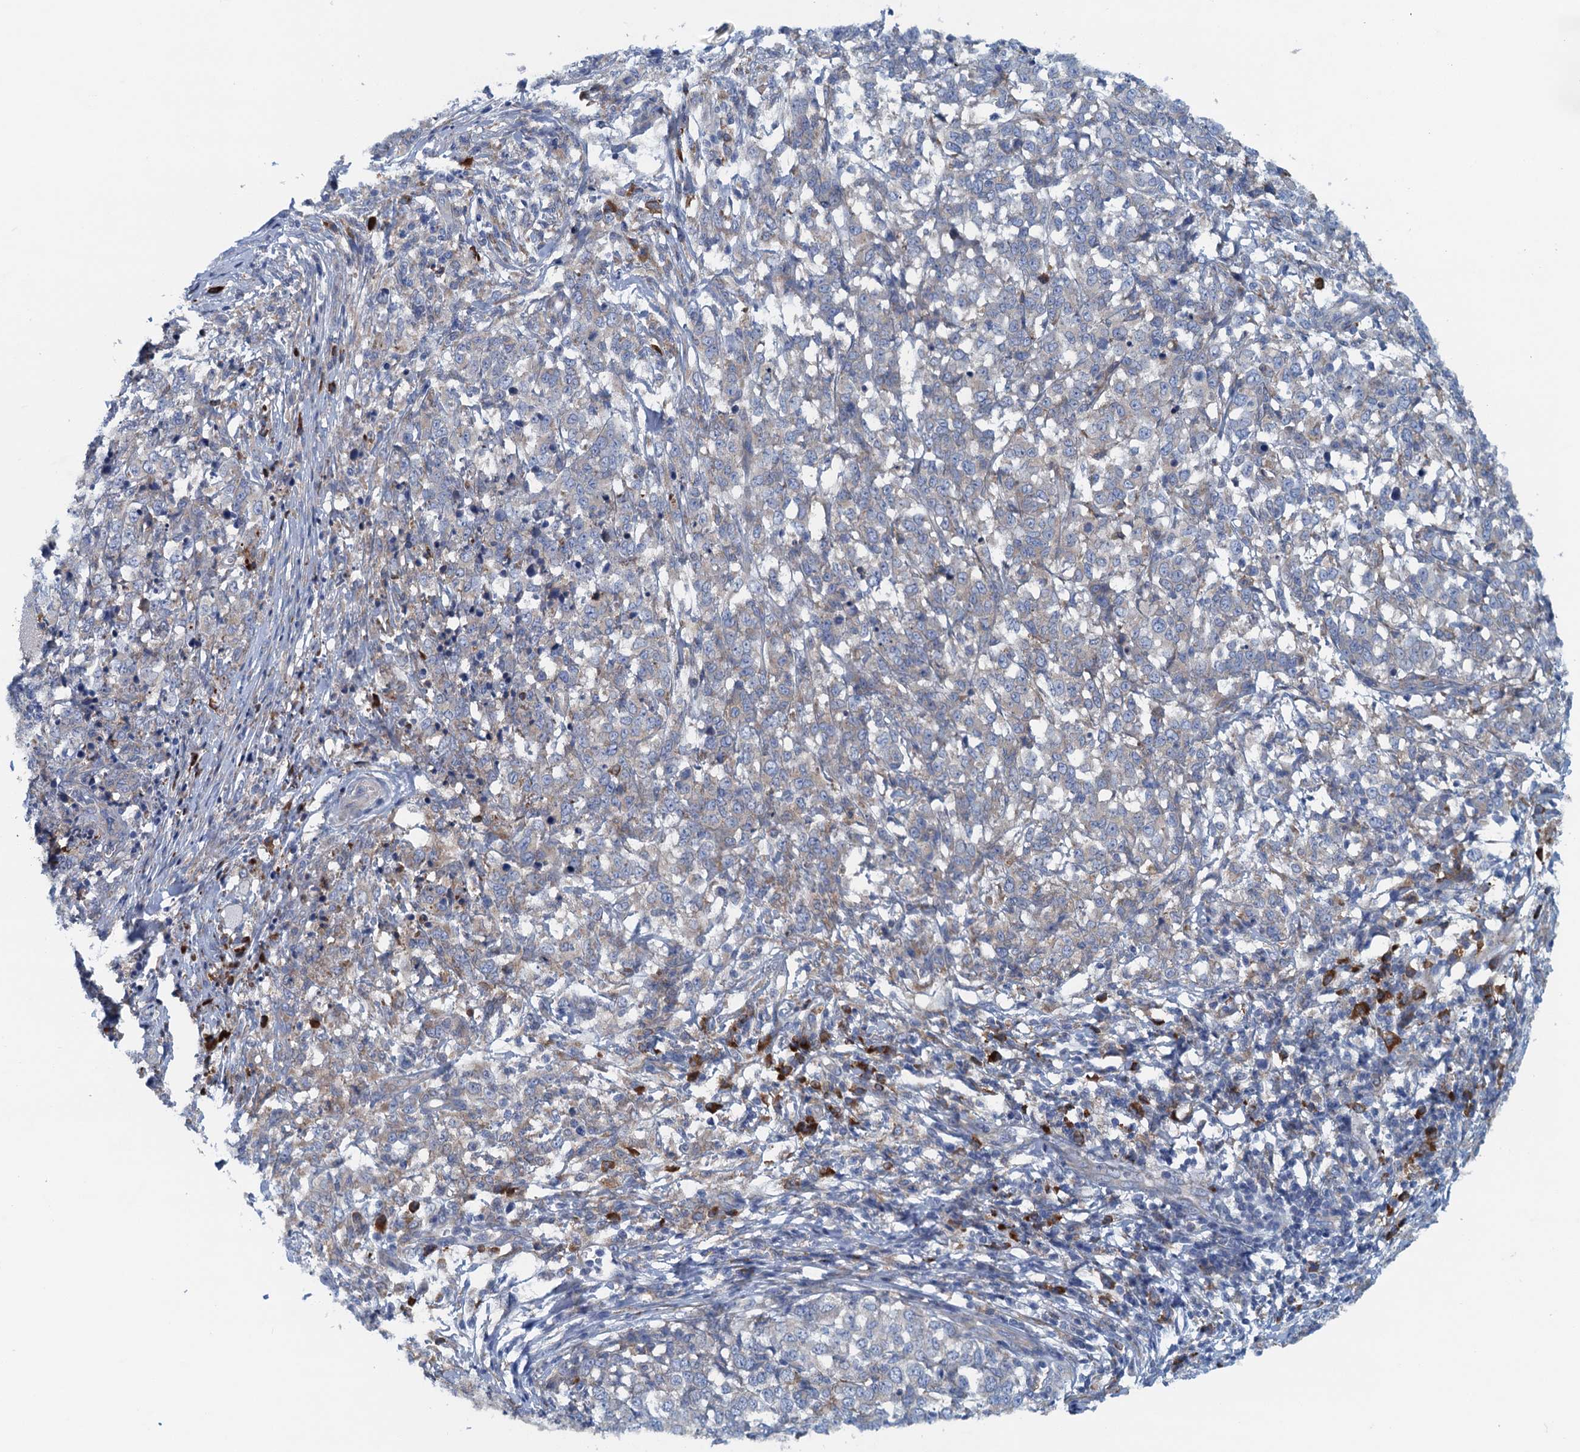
{"staining": {"intensity": "weak", "quantity": "25%-75%", "location": "cytoplasmic/membranous"}, "tissue": "melanoma", "cell_type": "Tumor cells", "image_type": "cancer", "snomed": [{"axis": "morphology", "description": "Malignant melanoma, NOS"}, {"axis": "topography", "description": "Skin"}], "caption": "Approximately 25%-75% of tumor cells in malignant melanoma demonstrate weak cytoplasmic/membranous protein staining as visualized by brown immunohistochemical staining.", "gene": "MYDGF", "patient": {"sex": "female", "age": 72}}